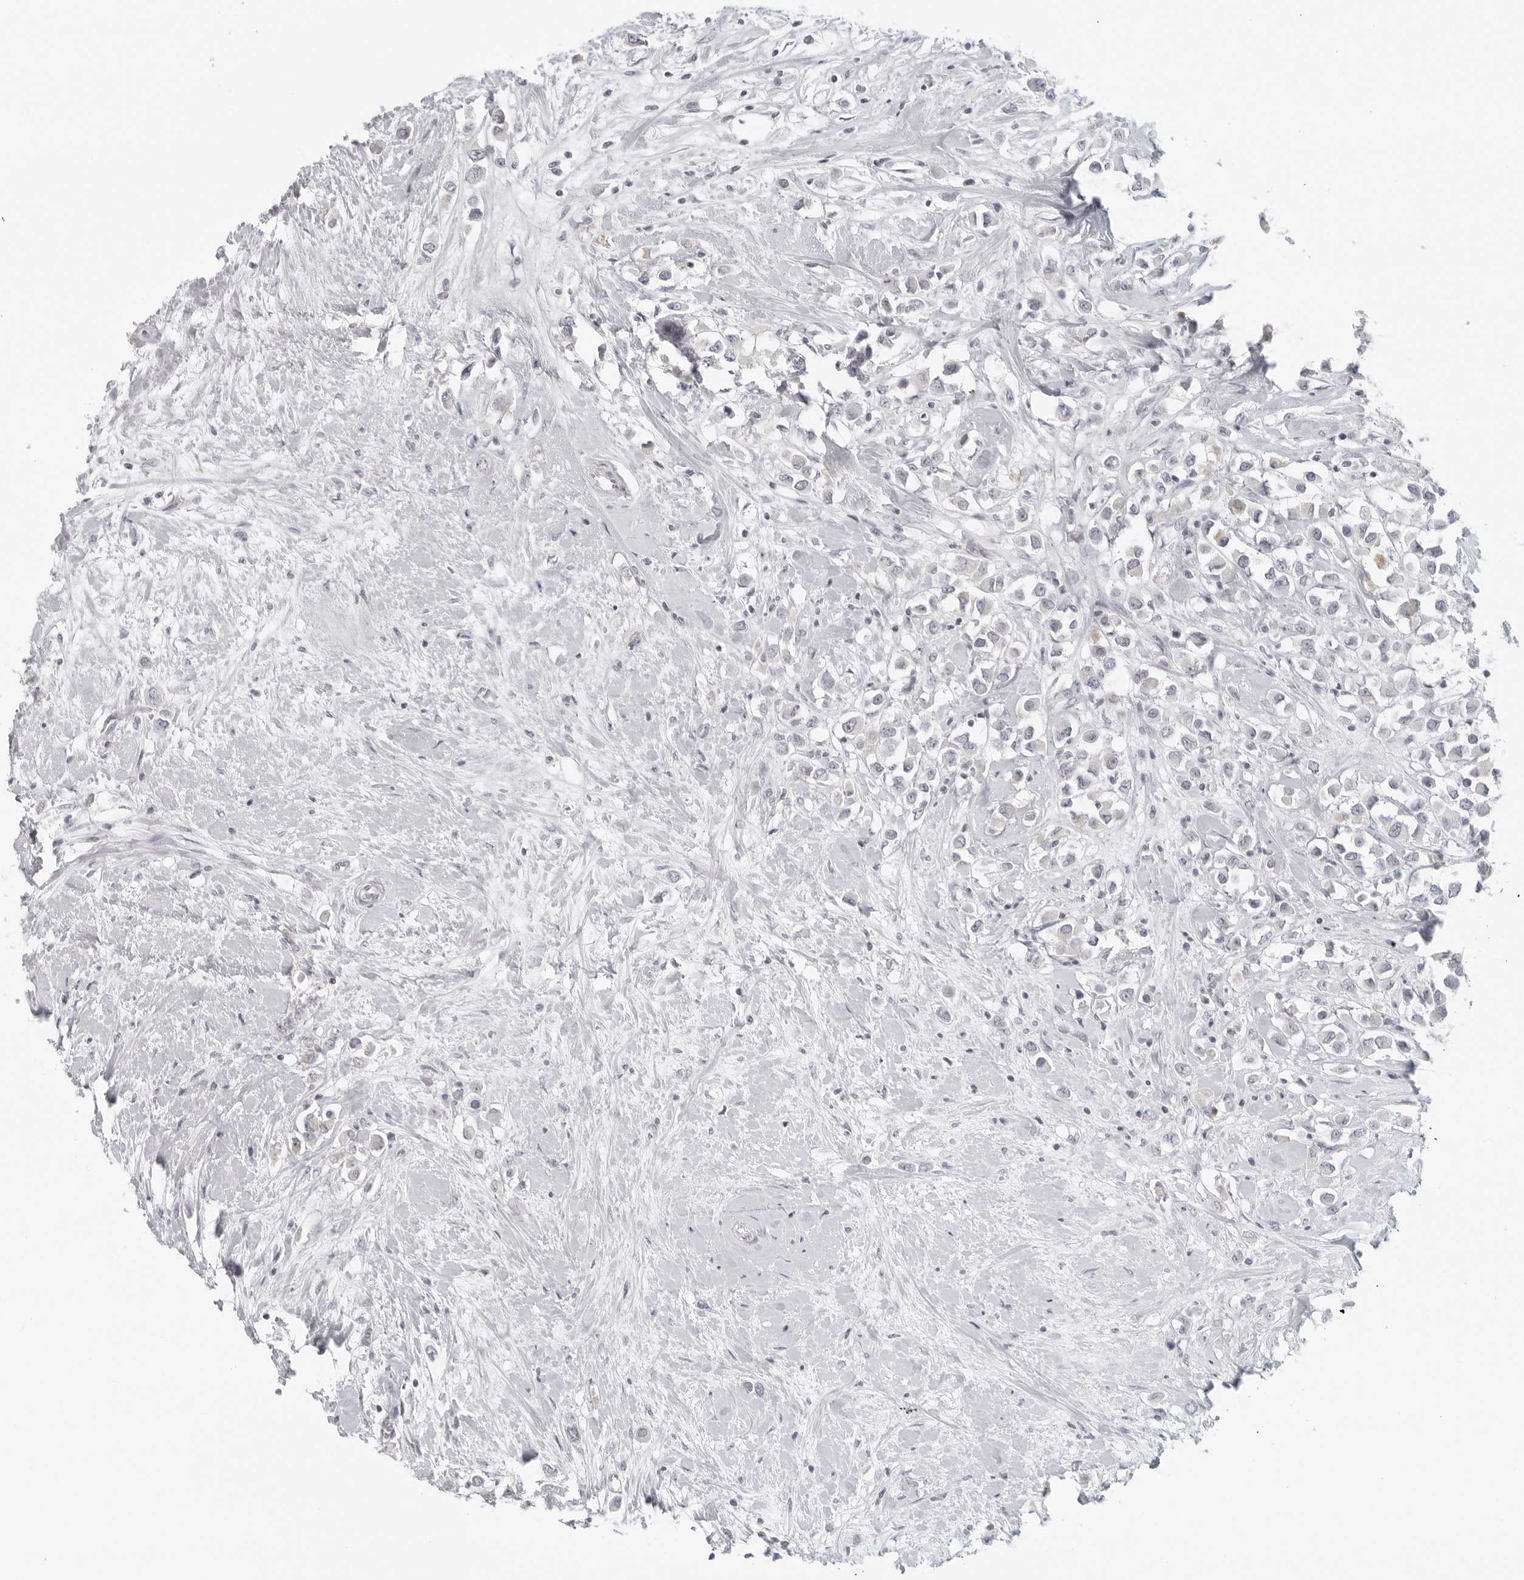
{"staining": {"intensity": "negative", "quantity": "none", "location": "none"}, "tissue": "breast cancer", "cell_type": "Tumor cells", "image_type": "cancer", "snomed": [{"axis": "morphology", "description": "Duct carcinoma"}, {"axis": "topography", "description": "Breast"}], "caption": "This is an IHC histopathology image of intraductal carcinoma (breast). There is no expression in tumor cells.", "gene": "RPS6KC1", "patient": {"sex": "female", "age": 61}}